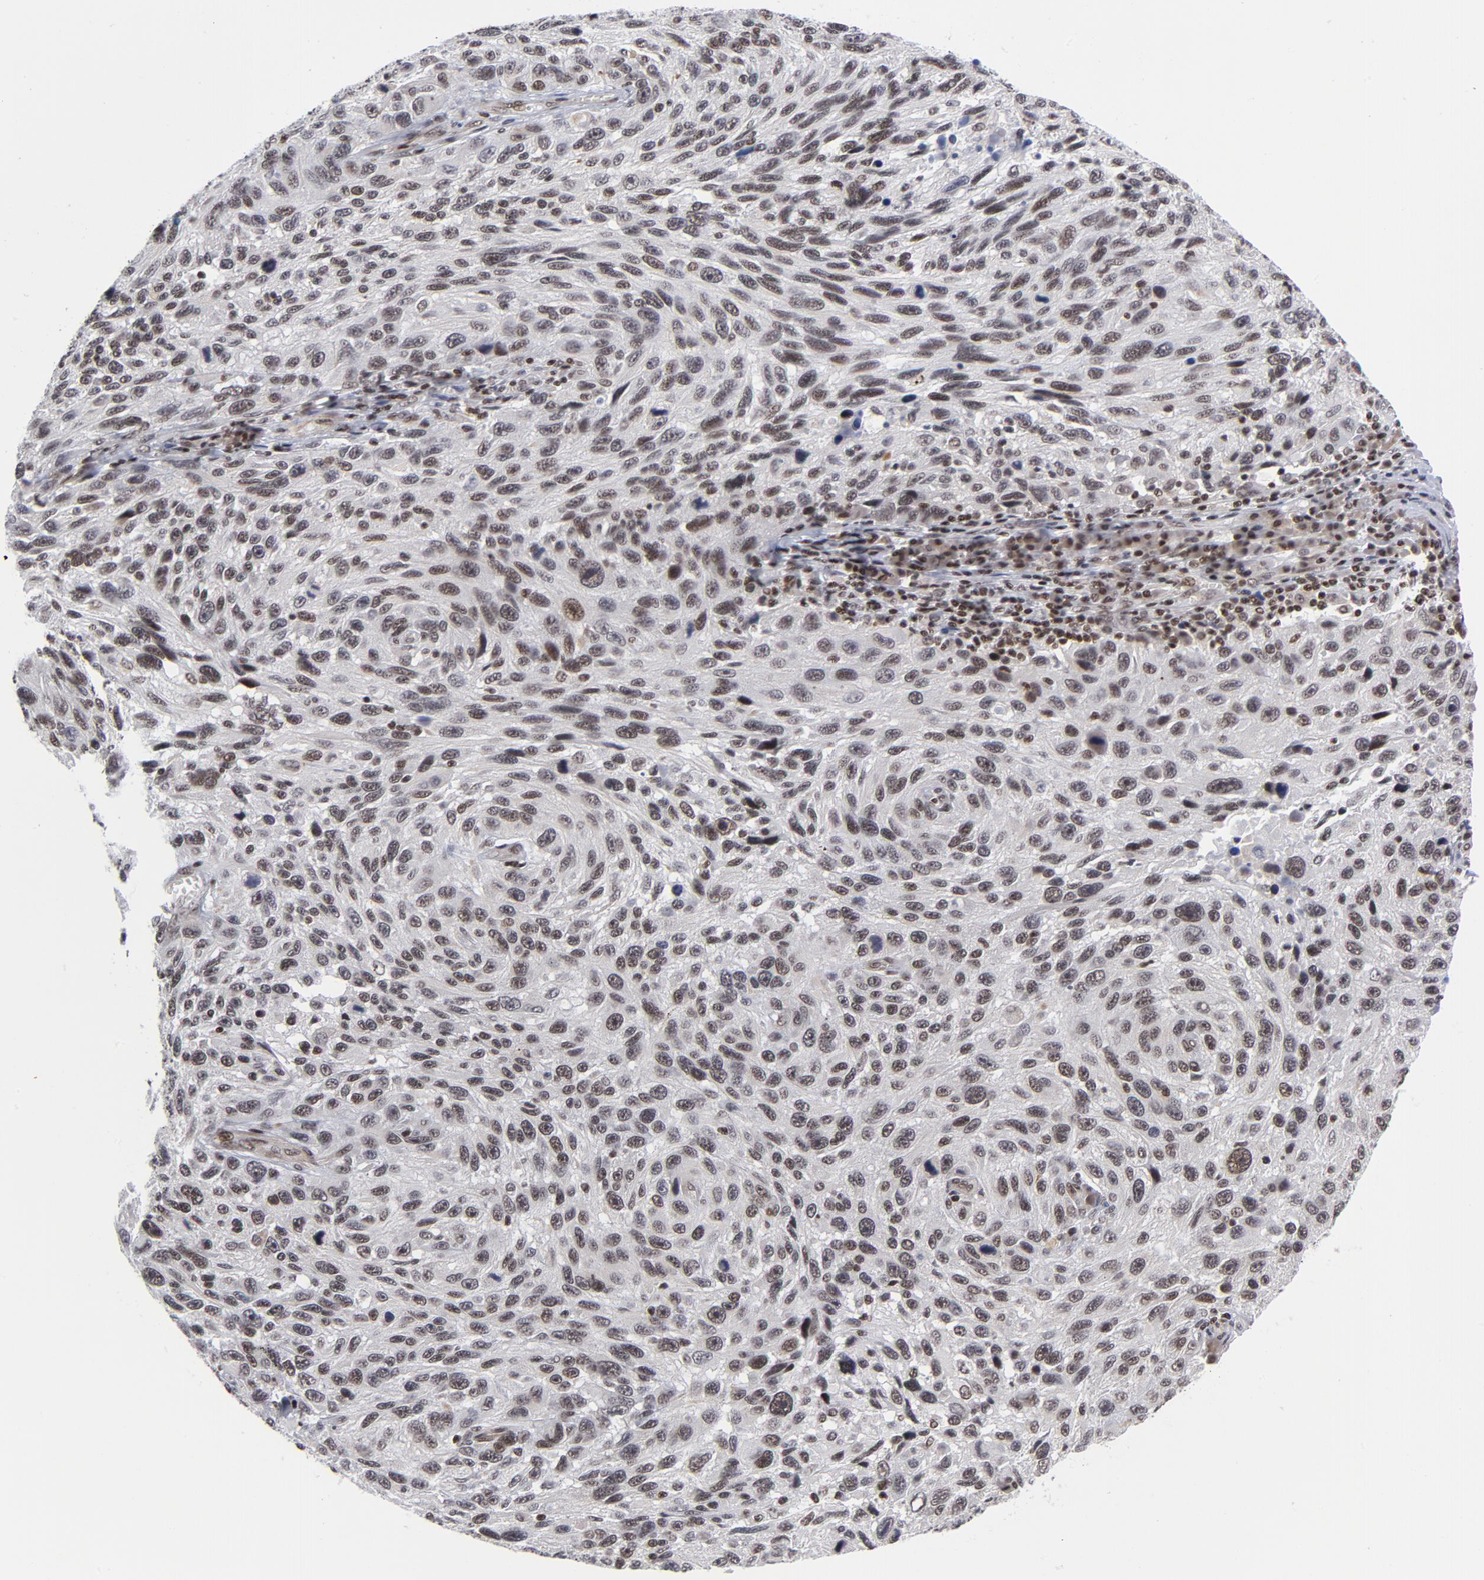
{"staining": {"intensity": "strong", "quantity": ">75%", "location": "nuclear"}, "tissue": "melanoma", "cell_type": "Tumor cells", "image_type": "cancer", "snomed": [{"axis": "morphology", "description": "Malignant melanoma, NOS"}, {"axis": "topography", "description": "Skin"}], "caption": "A high-resolution histopathology image shows immunohistochemistry (IHC) staining of melanoma, which demonstrates strong nuclear expression in about >75% of tumor cells.", "gene": "CTCF", "patient": {"sex": "male", "age": 53}}